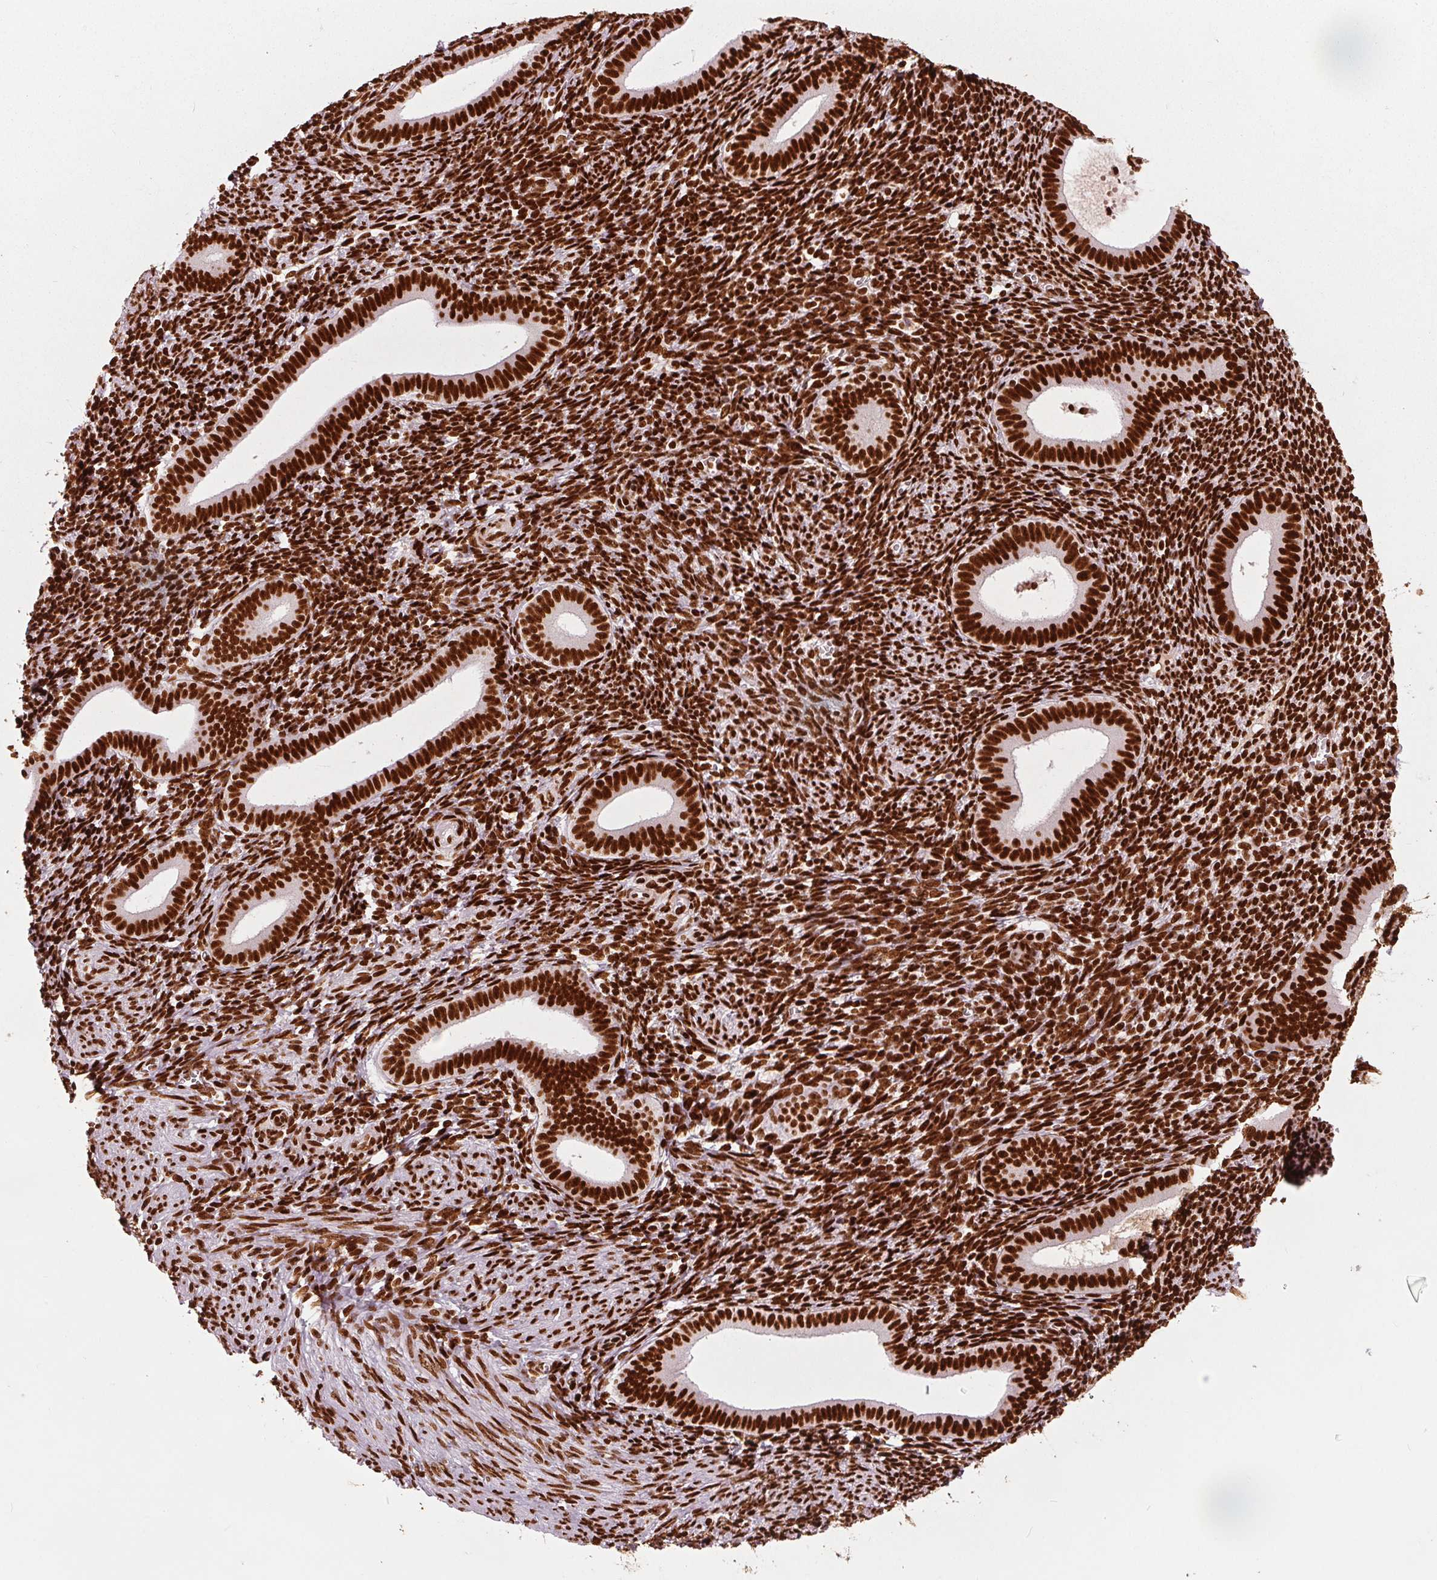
{"staining": {"intensity": "strong", "quantity": "25%-75%", "location": "nuclear"}, "tissue": "endometrium", "cell_type": "Cells in endometrial stroma", "image_type": "normal", "snomed": [{"axis": "morphology", "description": "Normal tissue, NOS"}, {"axis": "topography", "description": "Endometrium"}], "caption": "About 25%-75% of cells in endometrial stroma in normal human endometrium show strong nuclear protein positivity as visualized by brown immunohistochemical staining.", "gene": "BRD4", "patient": {"sex": "female", "age": 25}}